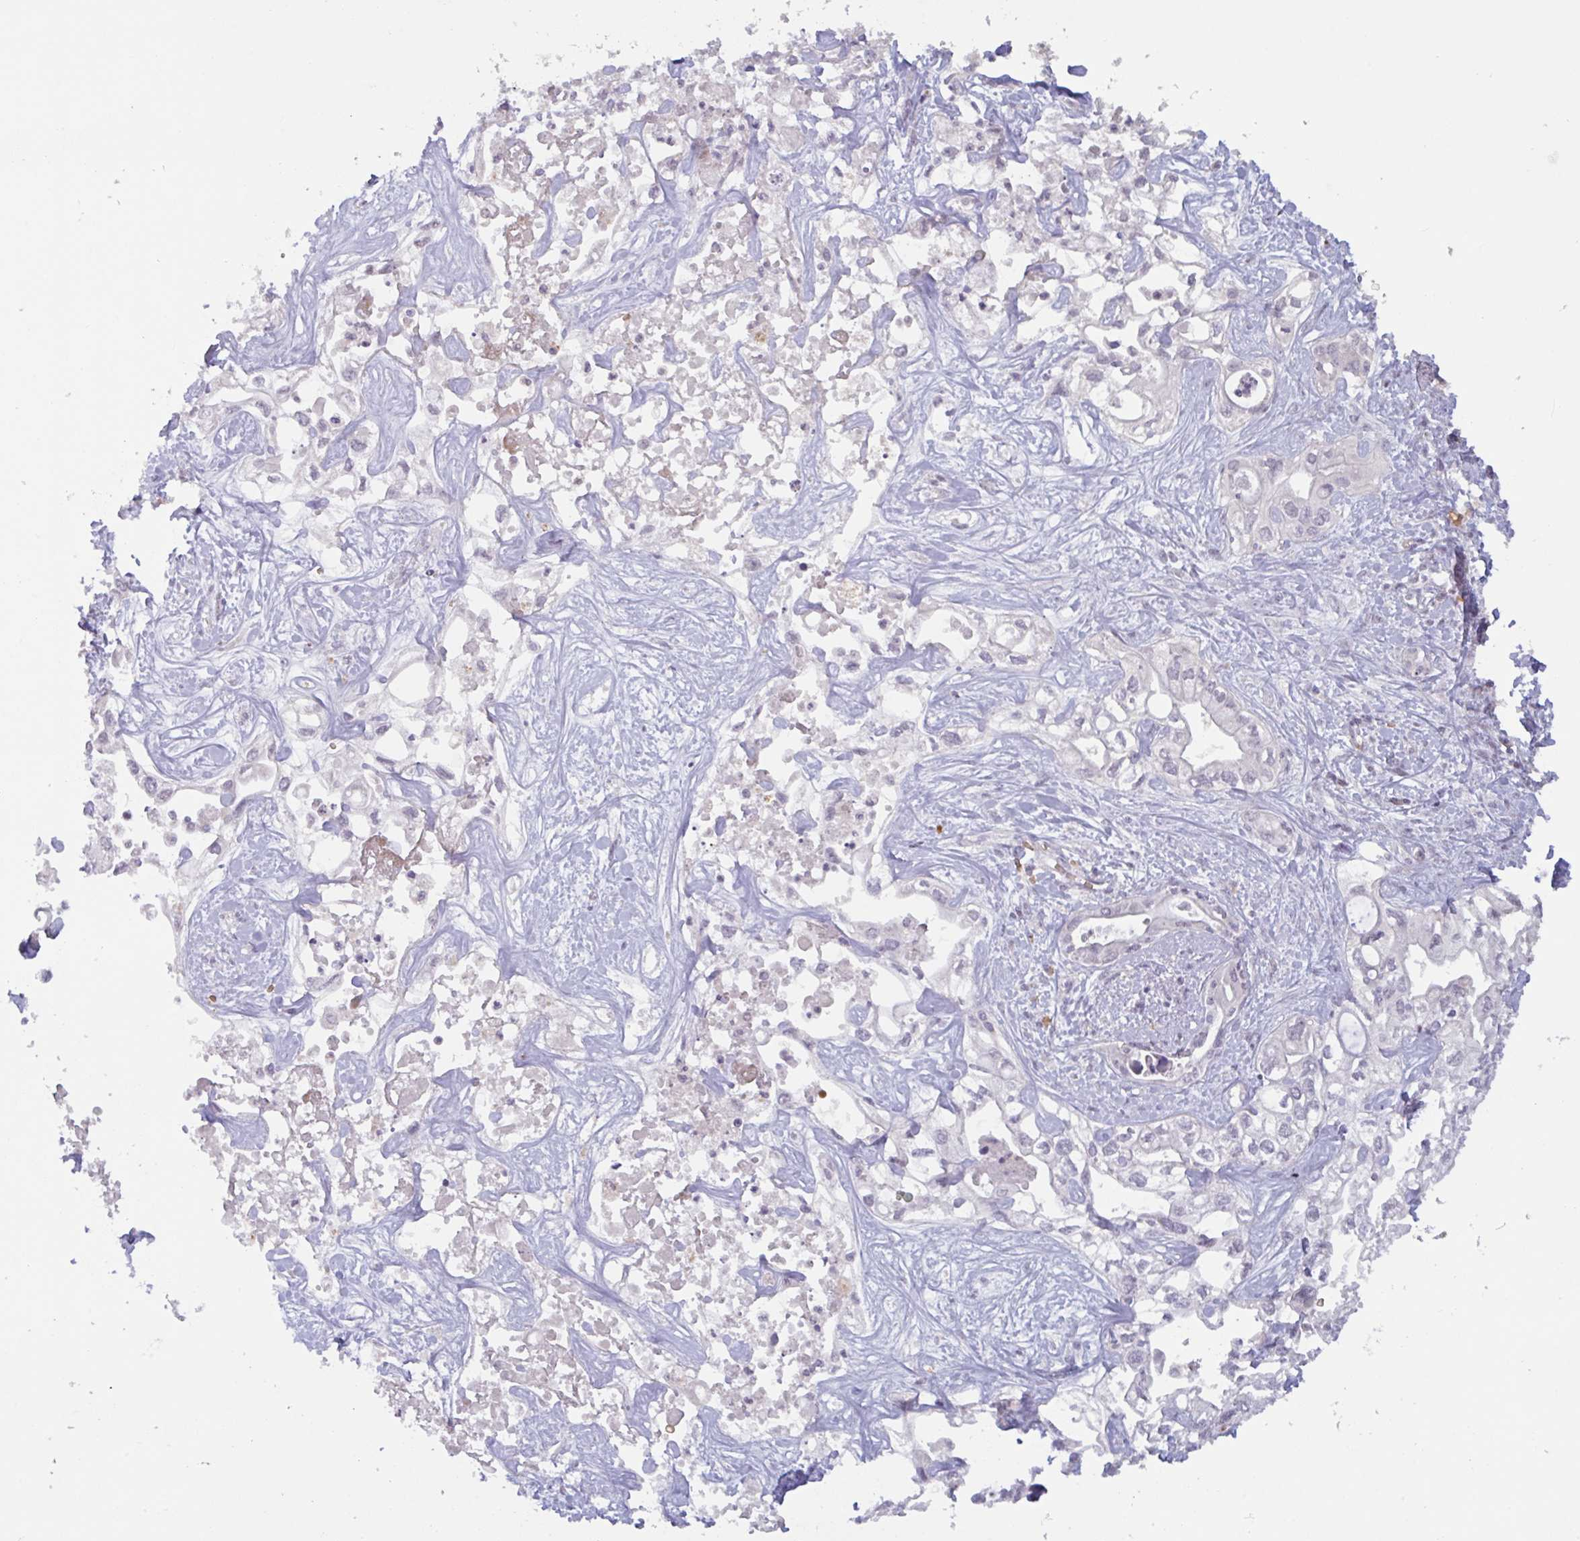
{"staining": {"intensity": "negative", "quantity": "none", "location": "none"}, "tissue": "liver cancer", "cell_type": "Tumor cells", "image_type": "cancer", "snomed": [{"axis": "morphology", "description": "Cholangiocarcinoma"}, {"axis": "topography", "description": "Liver"}], "caption": "A histopathology image of liver cancer (cholangiocarcinoma) stained for a protein exhibits no brown staining in tumor cells. (Stains: DAB immunohistochemistry with hematoxylin counter stain, Microscopy: brightfield microscopy at high magnification).", "gene": "RHAG", "patient": {"sex": "female", "age": 64}}